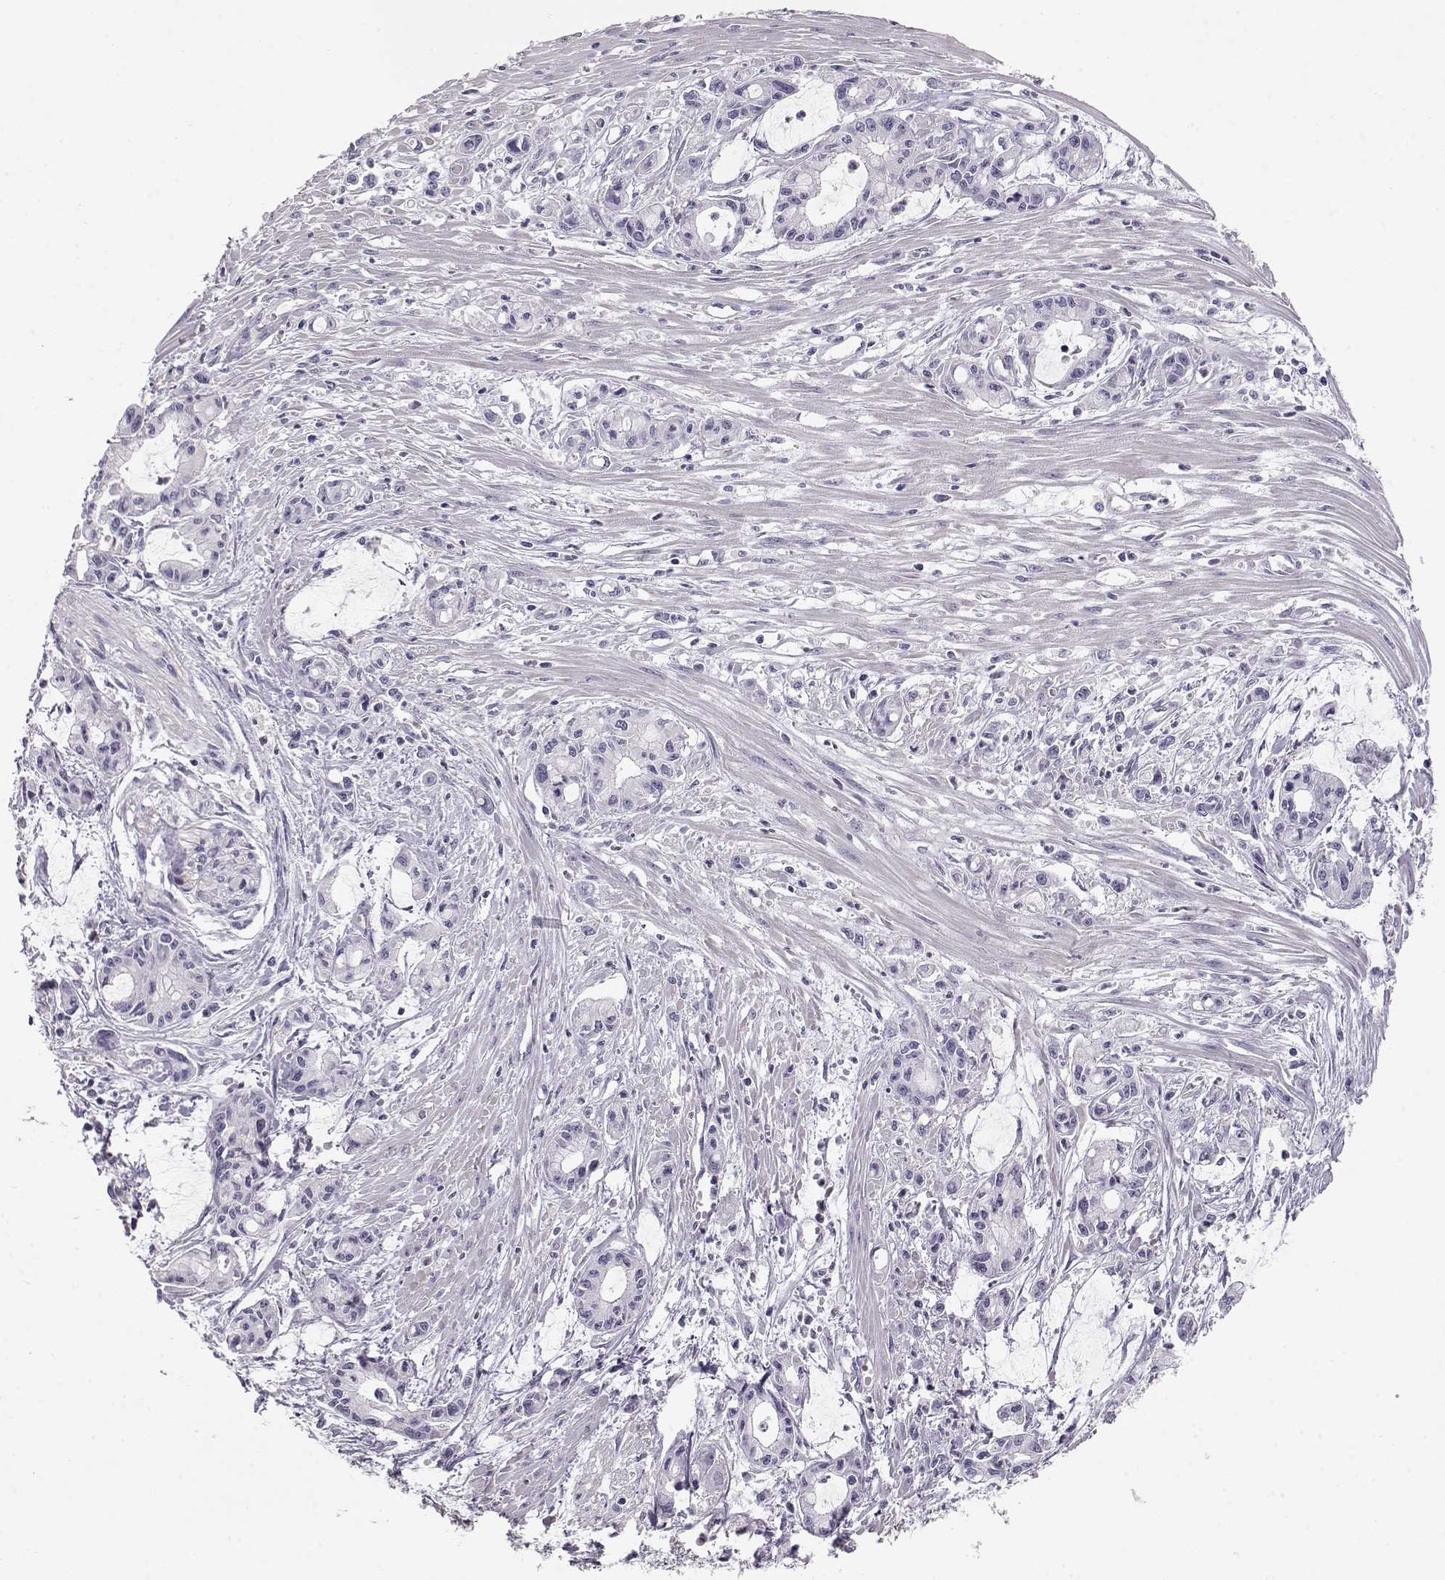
{"staining": {"intensity": "negative", "quantity": "none", "location": "none"}, "tissue": "pancreatic cancer", "cell_type": "Tumor cells", "image_type": "cancer", "snomed": [{"axis": "morphology", "description": "Adenocarcinoma, NOS"}, {"axis": "topography", "description": "Pancreas"}], "caption": "Image shows no significant protein expression in tumor cells of pancreatic cancer (adenocarcinoma). (DAB IHC with hematoxylin counter stain).", "gene": "SLC18A1", "patient": {"sex": "male", "age": 48}}